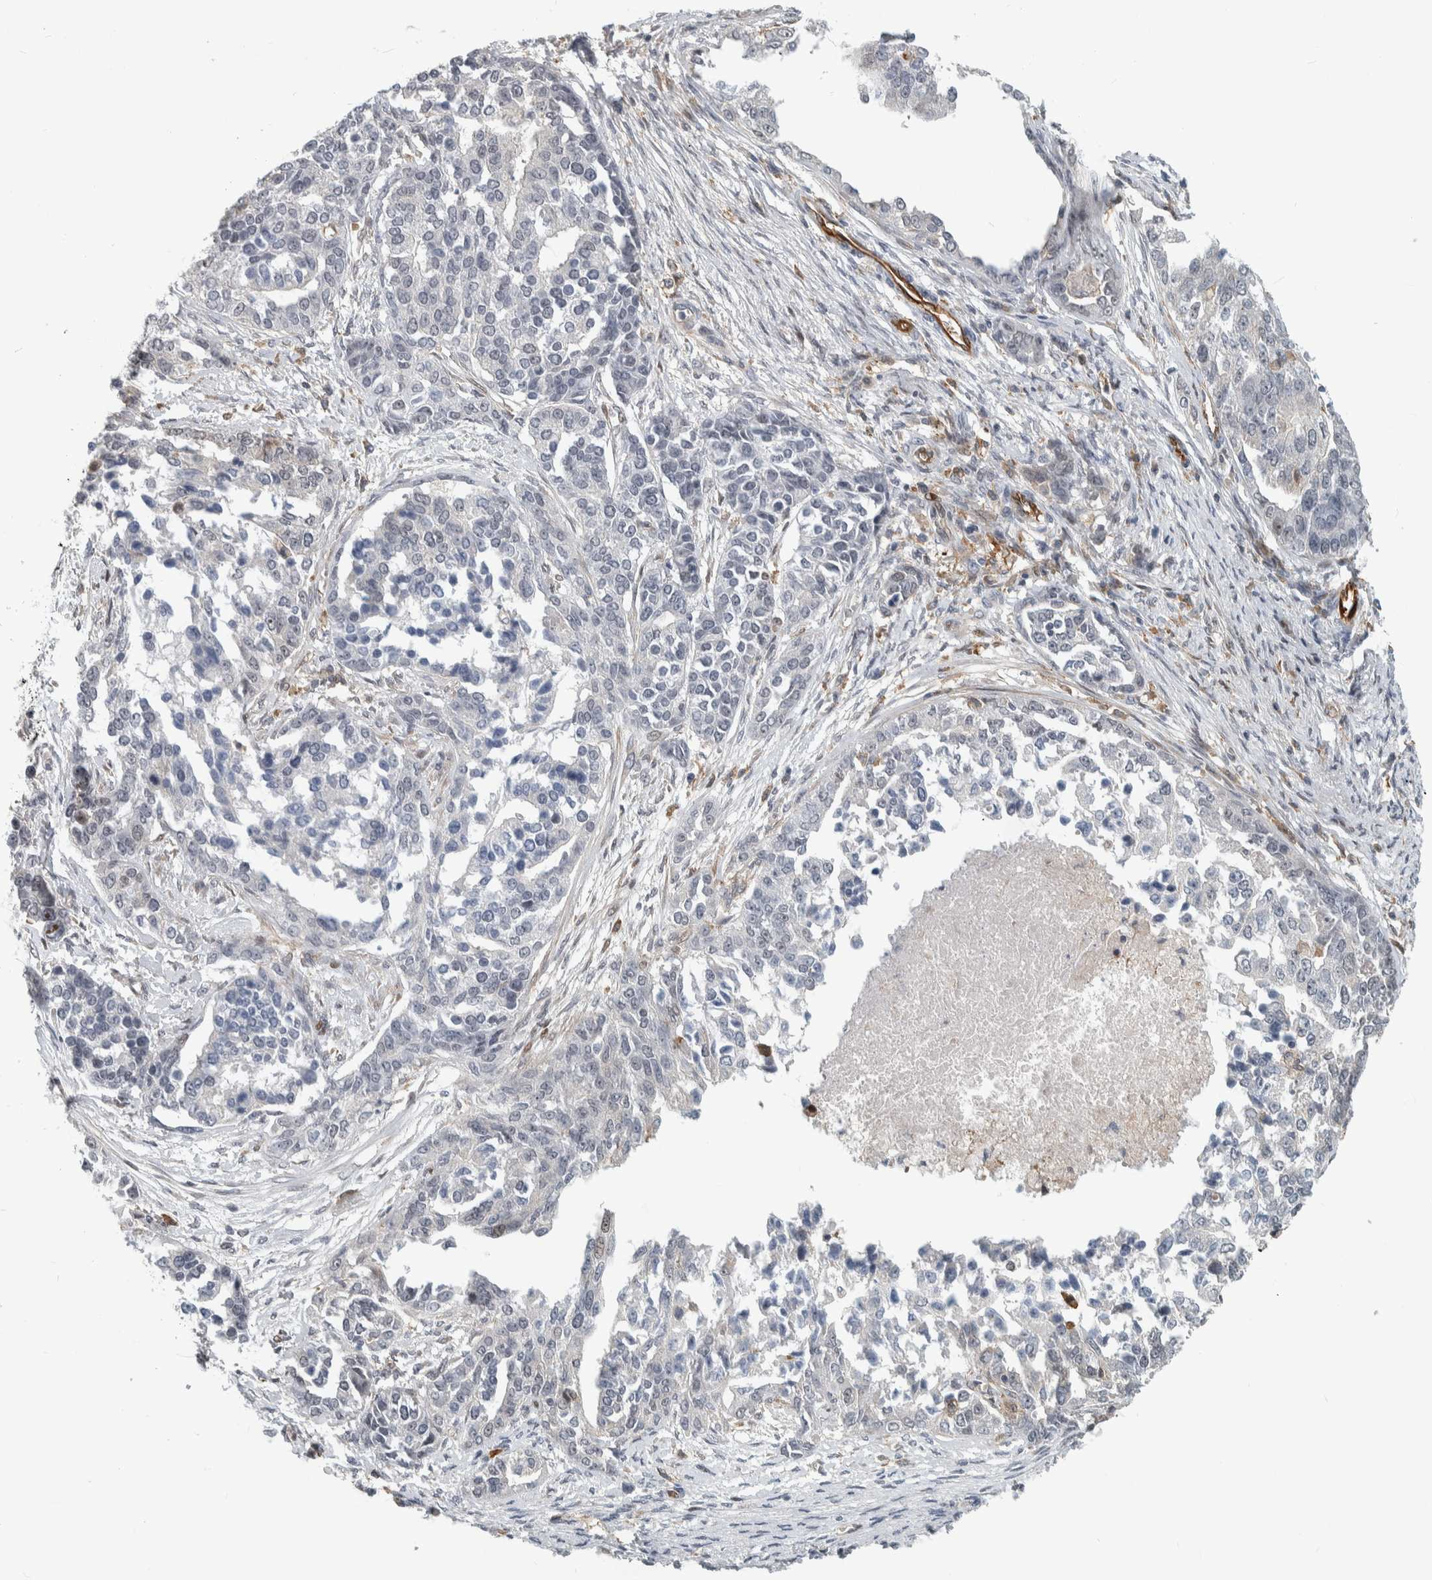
{"staining": {"intensity": "negative", "quantity": "none", "location": "none"}, "tissue": "ovarian cancer", "cell_type": "Tumor cells", "image_type": "cancer", "snomed": [{"axis": "morphology", "description": "Cystadenocarcinoma, serous, NOS"}, {"axis": "topography", "description": "Ovary"}], "caption": "Tumor cells show no significant protein staining in ovarian serous cystadenocarcinoma. (Immunohistochemistry (ihc), brightfield microscopy, high magnification).", "gene": "MSL1", "patient": {"sex": "female", "age": 44}}